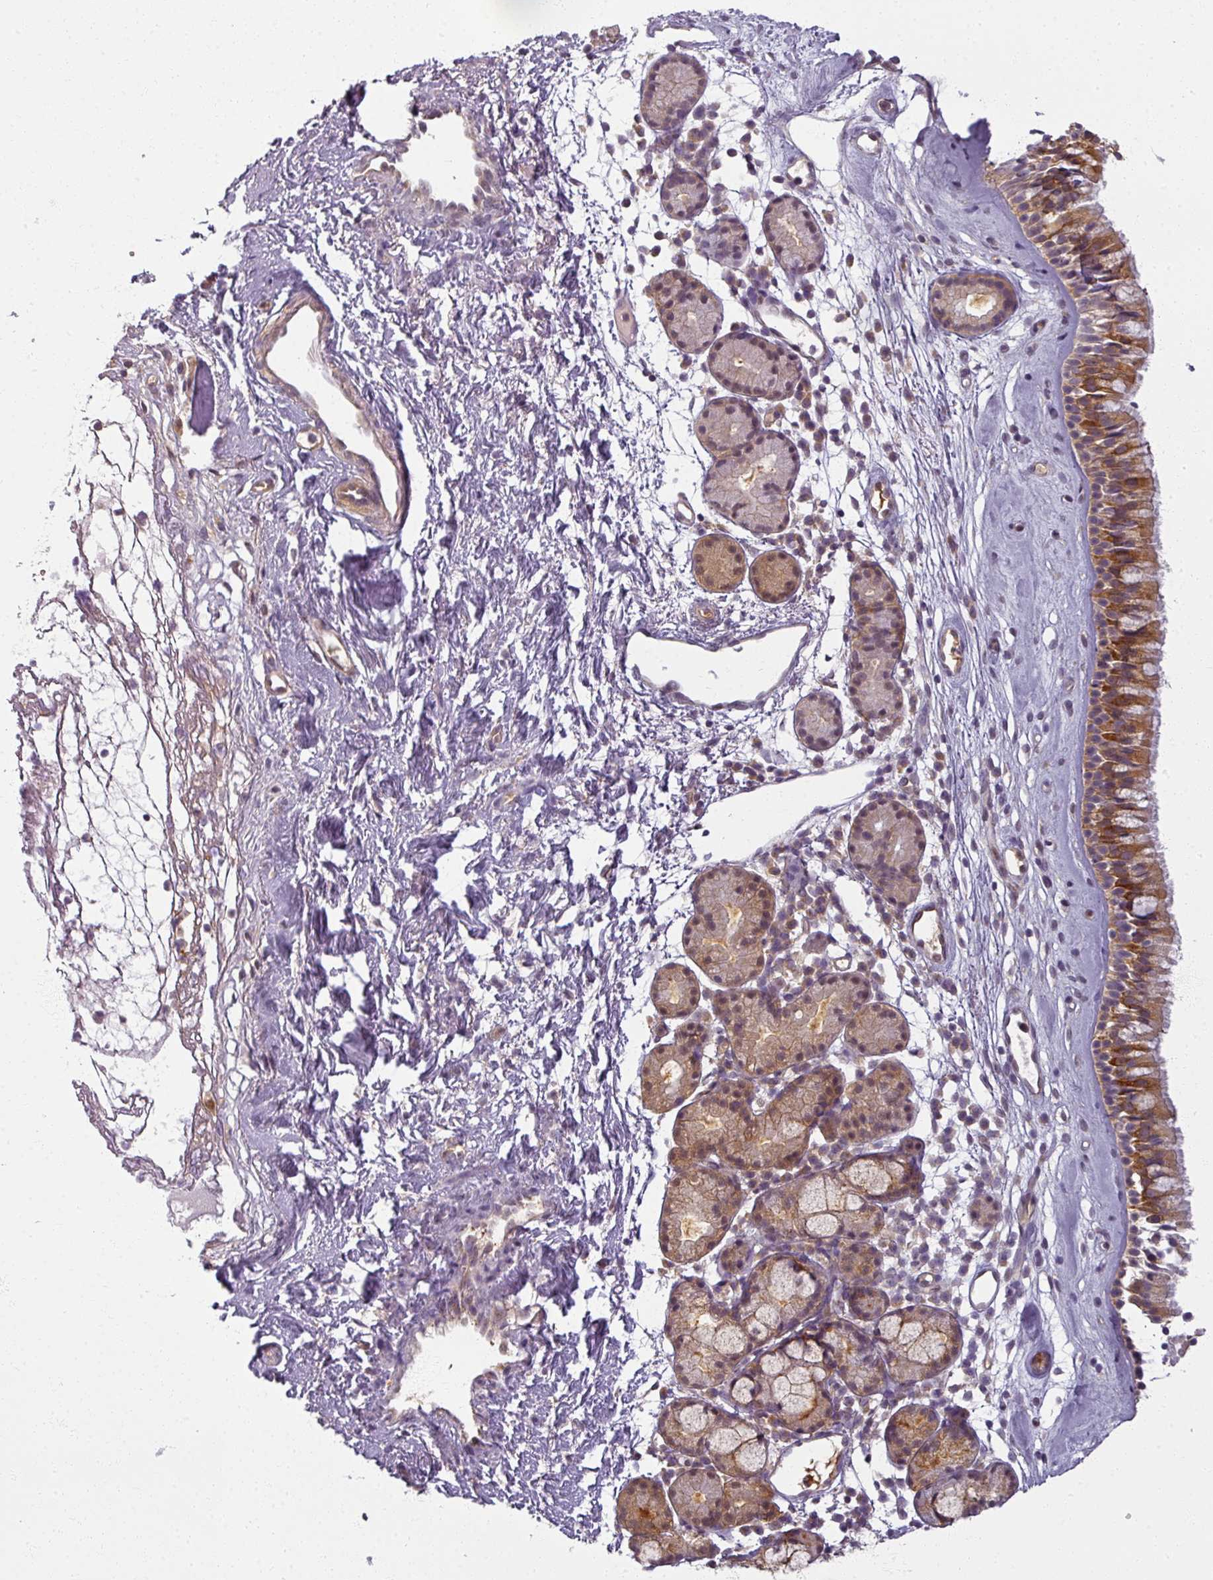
{"staining": {"intensity": "moderate", "quantity": "25%-75%", "location": "cytoplasmic/membranous"}, "tissue": "nasopharynx", "cell_type": "Respiratory epithelial cells", "image_type": "normal", "snomed": [{"axis": "morphology", "description": "Normal tissue, NOS"}, {"axis": "topography", "description": "Nasopharynx"}], "caption": "Moderate cytoplasmic/membranous expression for a protein is present in approximately 25%-75% of respiratory epithelial cells of normal nasopharynx using immunohistochemistry (IHC).", "gene": "AGPAT4", "patient": {"sex": "male", "age": 82}}